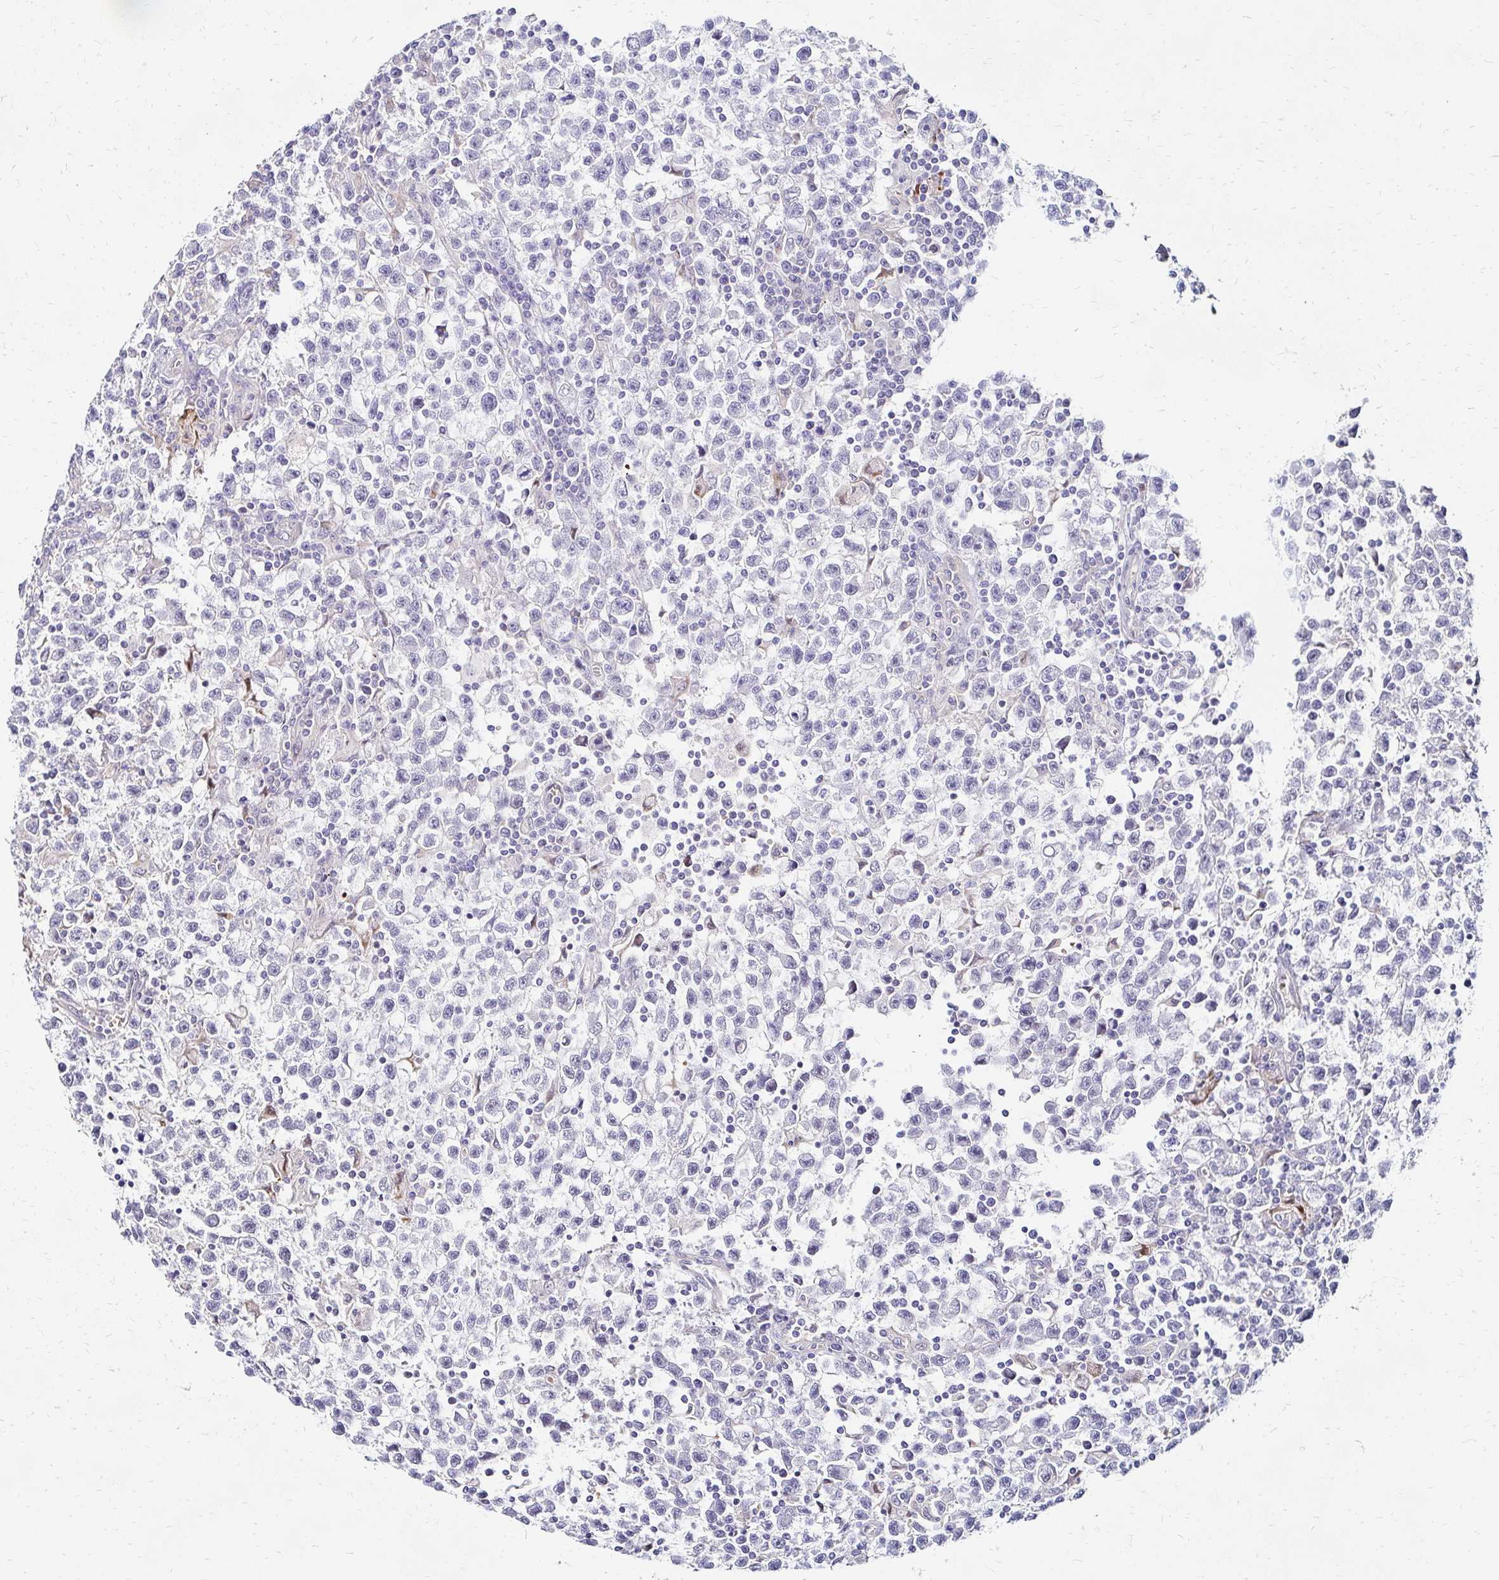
{"staining": {"intensity": "negative", "quantity": "none", "location": "none"}, "tissue": "testis cancer", "cell_type": "Tumor cells", "image_type": "cancer", "snomed": [{"axis": "morphology", "description": "Seminoma, NOS"}, {"axis": "topography", "description": "Testis"}], "caption": "Tumor cells show no significant staining in seminoma (testis).", "gene": "IDUA", "patient": {"sex": "male", "age": 31}}